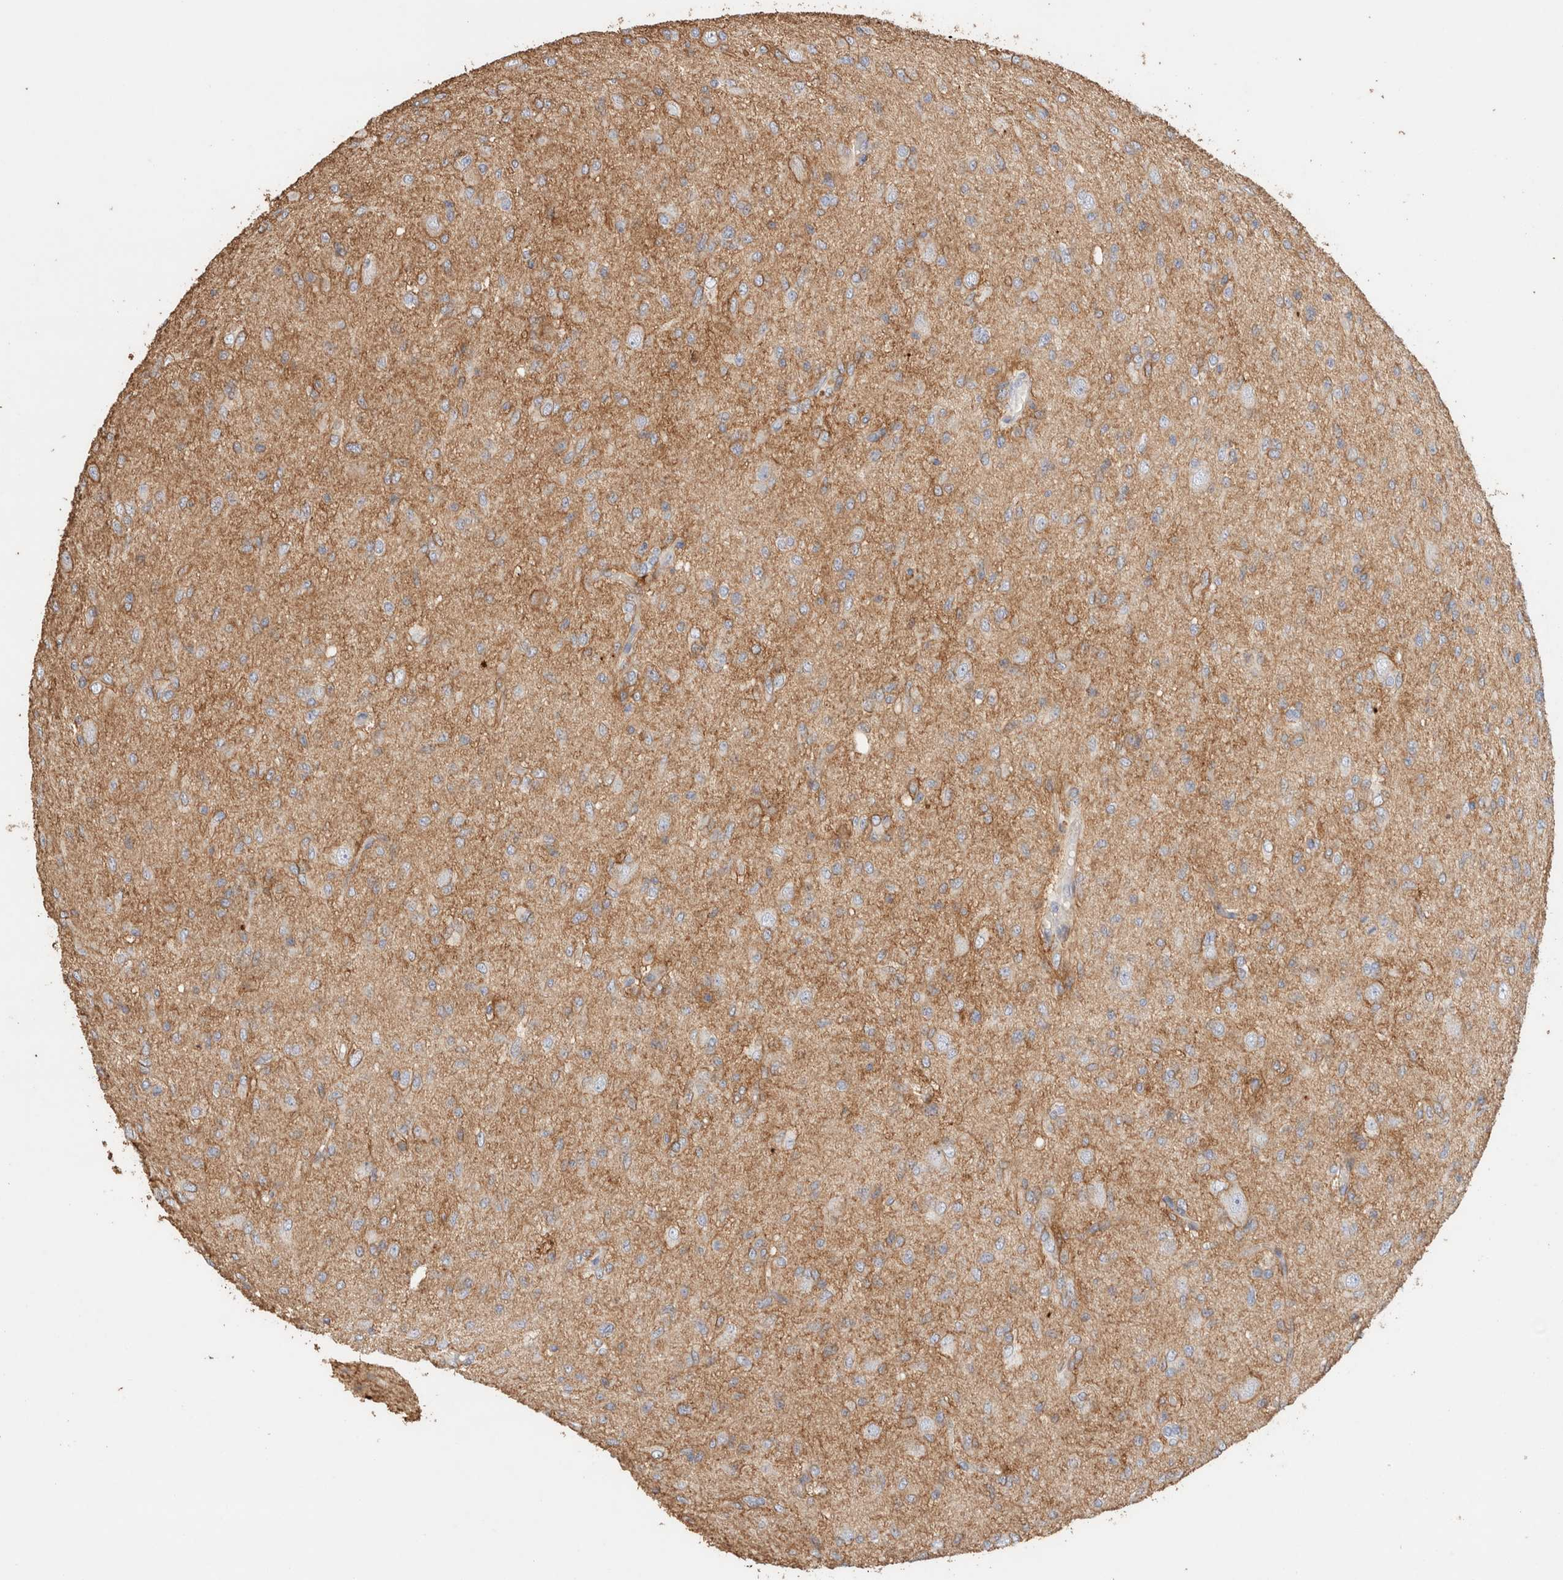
{"staining": {"intensity": "weak", "quantity": "<25%", "location": "cytoplasmic/membranous"}, "tissue": "glioma", "cell_type": "Tumor cells", "image_type": "cancer", "snomed": [{"axis": "morphology", "description": "Glioma, malignant, High grade"}, {"axis": "topography", "description": "Brain"}], "caption": "The image shows no staining of tumor cells in malignant high-grade glioma.", "gene": "PROS1", "patient": {"sex": "female", "age": 59}}